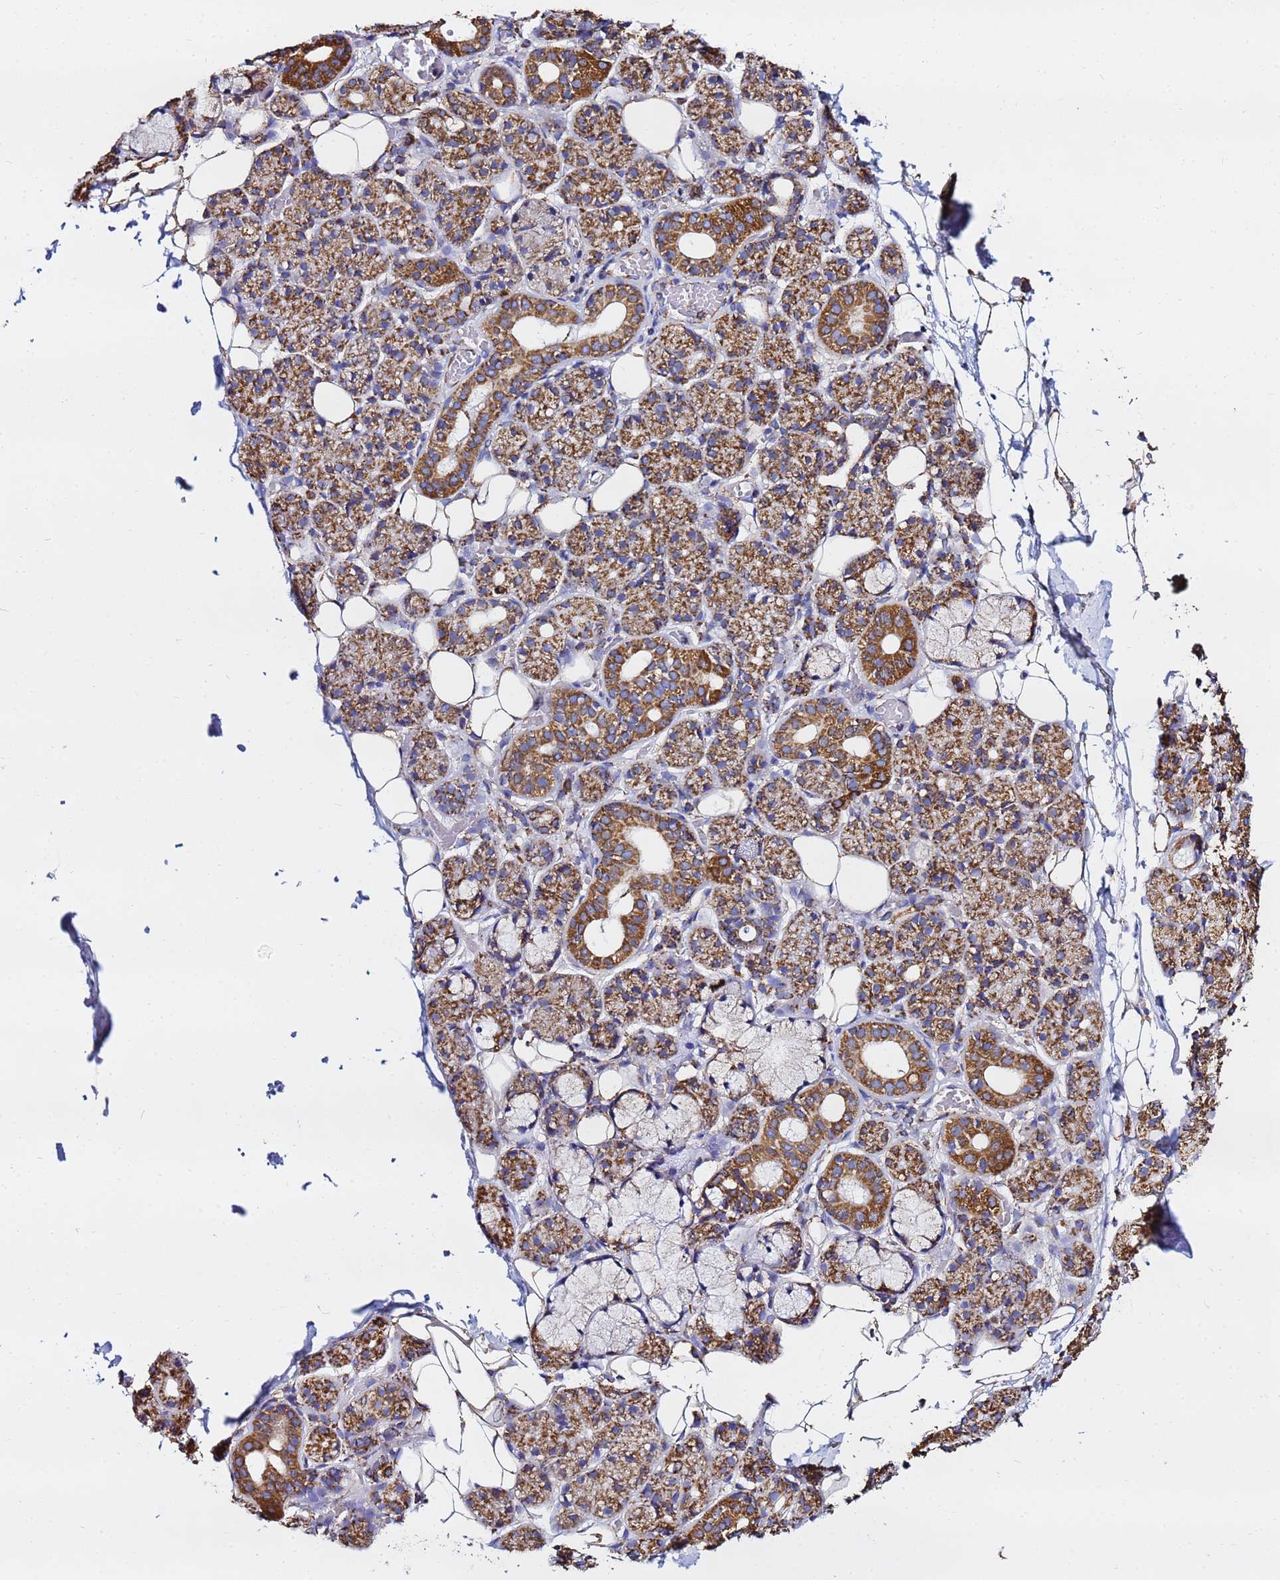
{"staining": {"intensity": "moderate", "quantity": ">75%", "location": "cytoplasmic/membranous"}, "tissue": "salivary gland", "cell_type": "Glandular cells", "image_type": "normal", "snomed": [{"axis": "morphology", "description": "Normal tissue, NOS"}, {"axis": "topography", "description": "Salivary gland"}], "caption": "Immunohistochemical staining of benign human salivary gland shows medium levels of moderate cytoplasmic/membranous expression in approximately >75% of glandular cells.", "gene": "PHB2", "patient": {"sex": "male", "age": 63}}